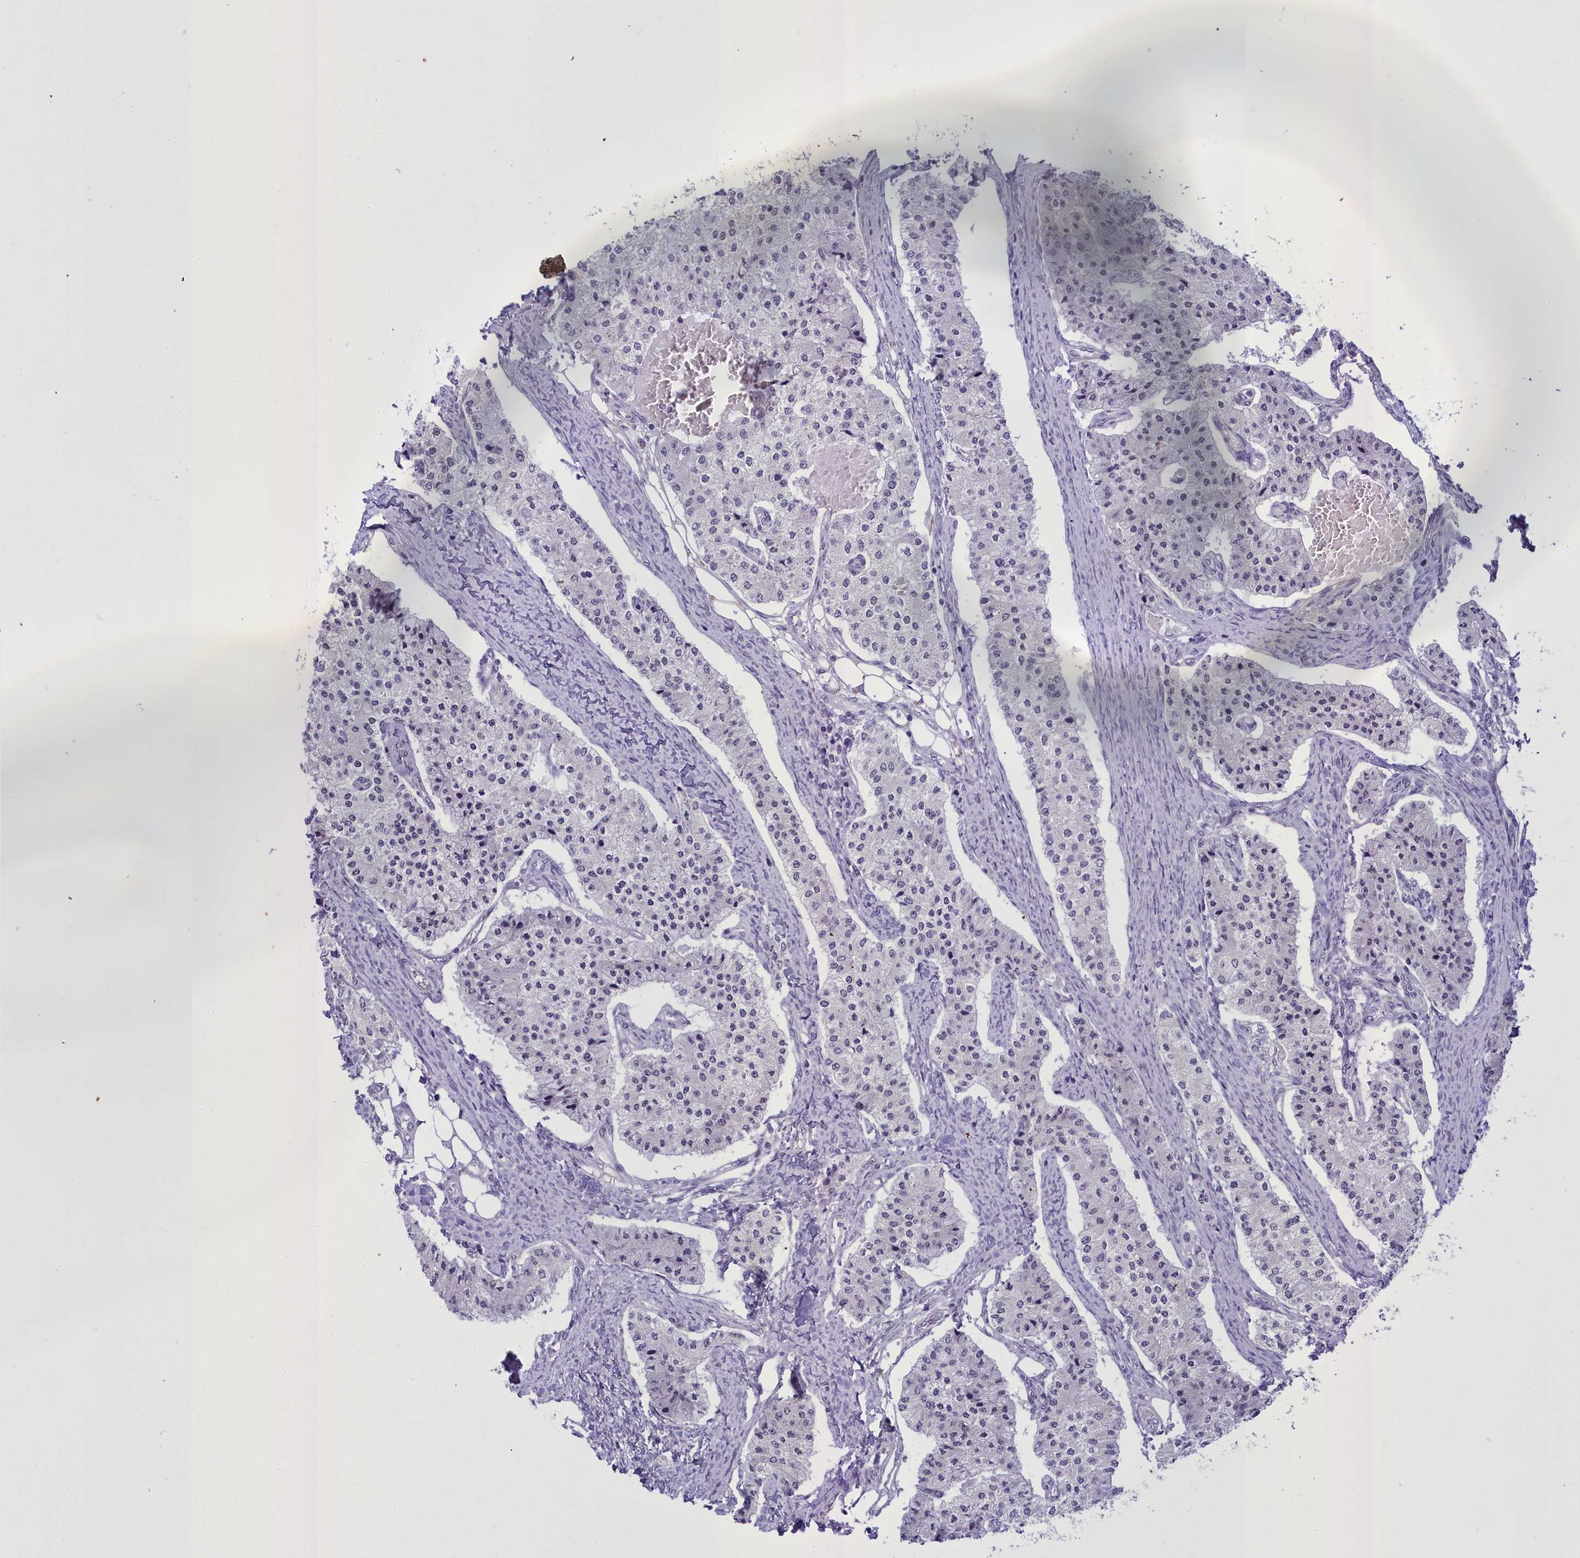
{"staining": {"intensity": "negative", "quantity": "none", "location": "none"}, "tissue": "carcinoid", "cell_type": "Tumor cells", "image_type": "cancer", "snomed": [{"axis": "morphology", "description": "Carcinoid, malignant, NOS"}, {"axis": "topography", "description": "Colon"}], "caption": "High magnification brightfield microscopy of carcinoid (malignant) stained with DAB (brown) and counterstained with hematoxylin (blue): tumor cells show no significant positivity. (Stains: DAB immunohistochemistry (IHC) with hematoxylin counter stain, Microscopy: brightfield microscopy at high magnification).", "gene": "B9D2", "patient": {"sex": "female", "age": 52}}